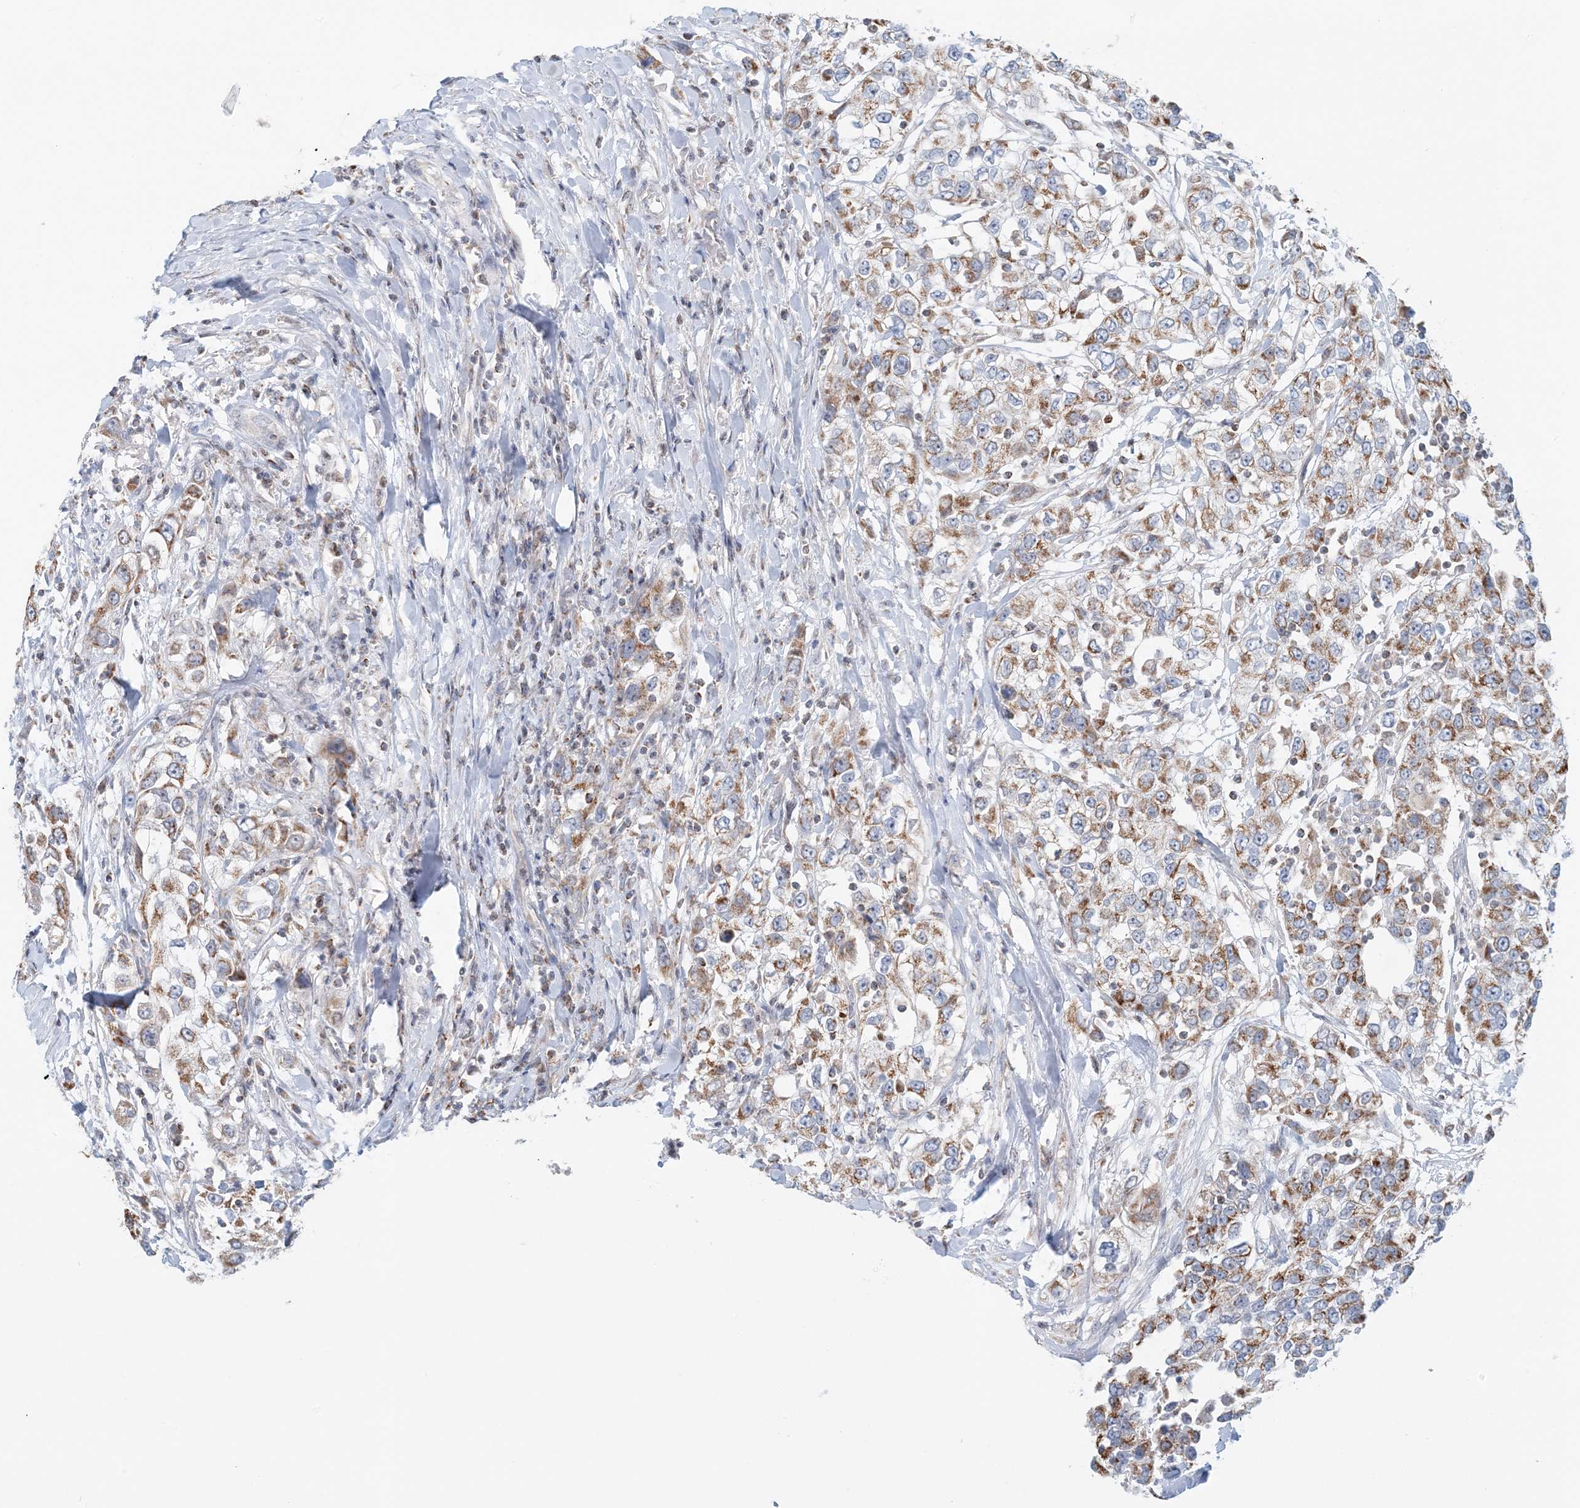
{"staining": {"intensity": "moderate", "quantity": ">75%", "location": "cytoplasmic/membranous"}, "tissue": "urothelial cancer", "cell_type": "Tumor cells", "image_type": "cancer", "snomed": [{"axis": "morphology", "description": "Urothelial carcinoma, High grade"}, {"axis": "topography", "description": "Urinary bladder"}], "caption": "About >75% of tumor cells in human urothelial carcinoma (high-grade) reveal moderate cytoplasmic/membranous protein expression as visualized by brown immunohistochemical staining.", "gene": "BDH1", "patient": {"sex": "female", "age": 80}}